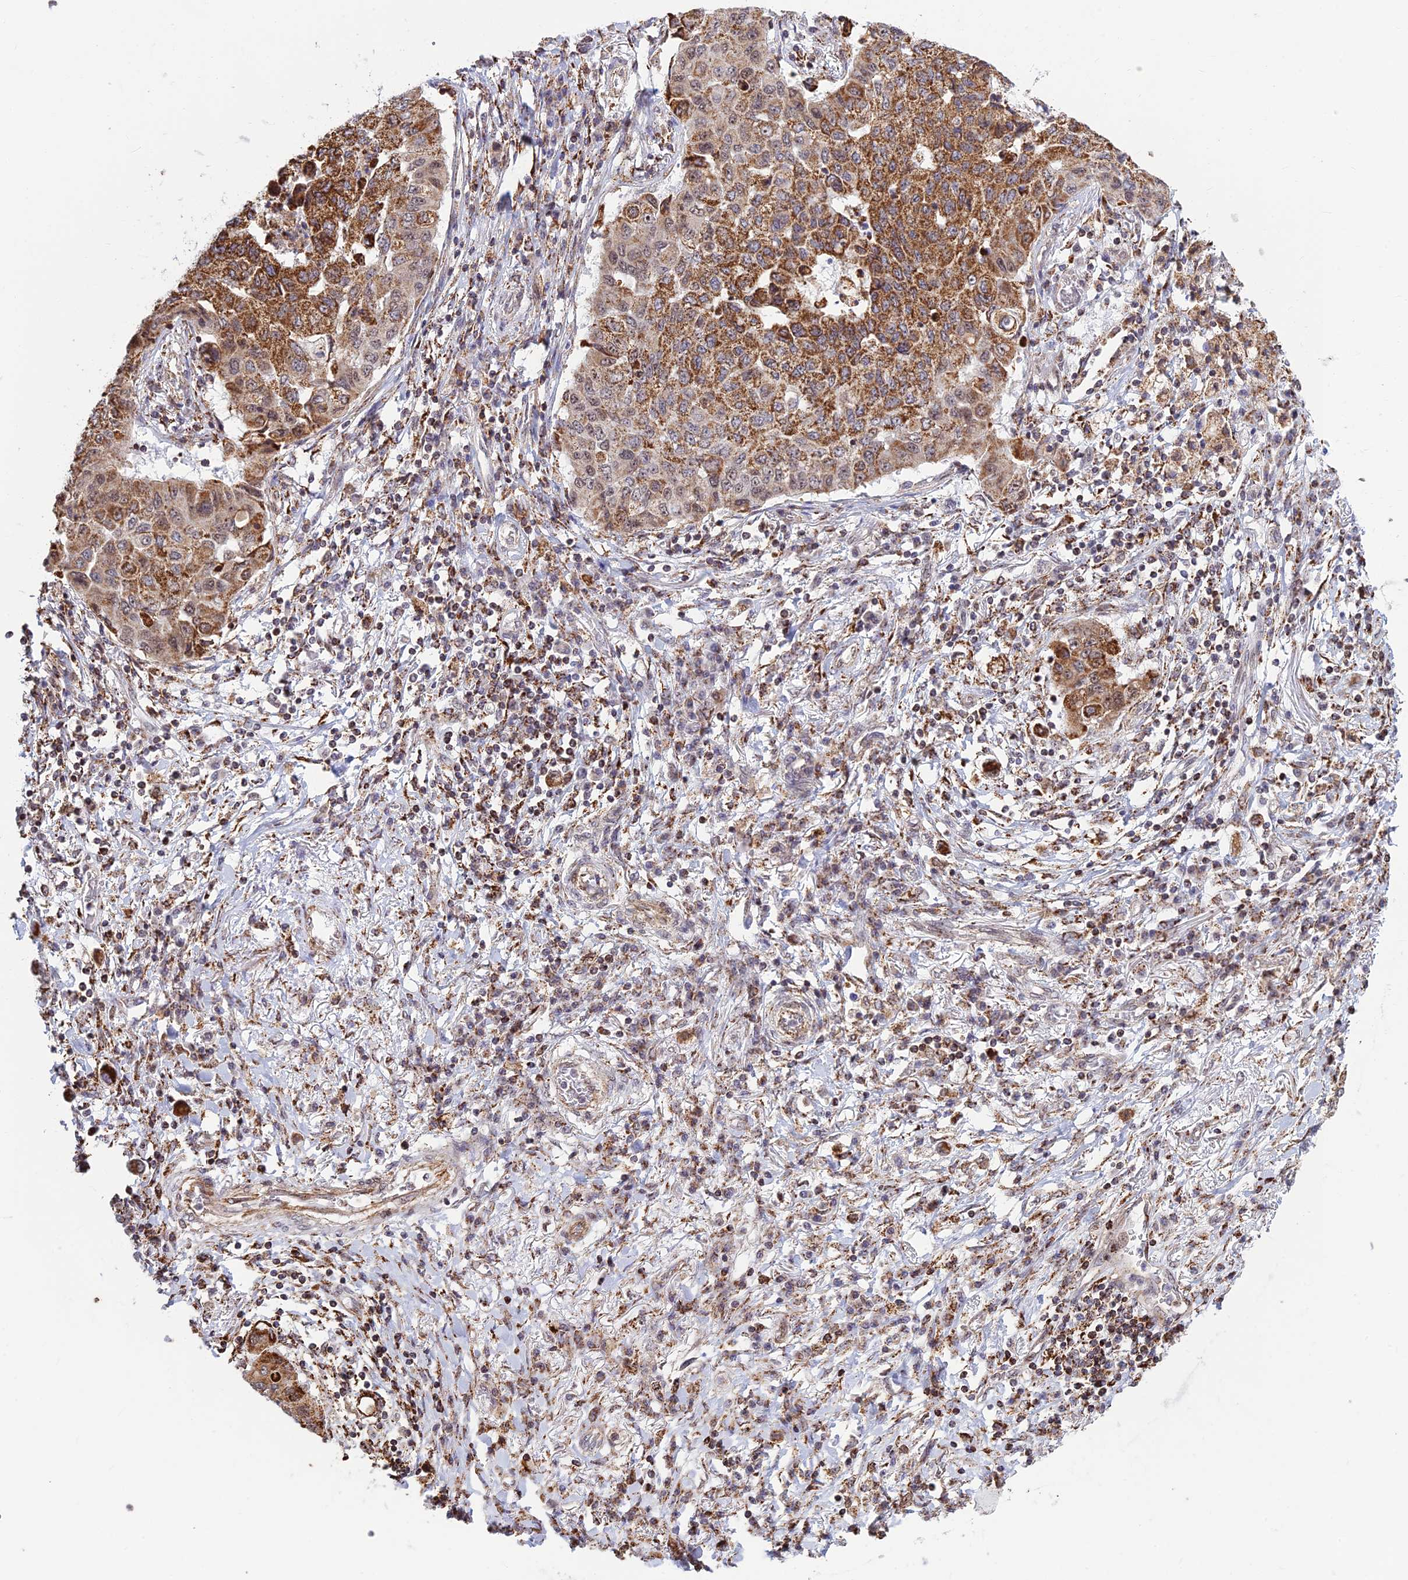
{"staining": {"intensity": "moderate", "quantity": ">75%", "location": "cytoplasmic/membranous"}, "tissue": "lung cancer", "cell_type": "Tumor cells", "image_type": "cancer", "snomed": [{"axis": "morphology", "description": "Squamous cell carcinoma, NOS"}, {"axis": "topography", "description": "Lung"}], "caption": "Protein analysis of squamous cell carcinoma (lung) tissue displays moderate cytoplasmic/membranous staining in about >75% of tumor cells. (brown staining indicates protein expression, while blue staining denotes nuclei).", "gene": "POLR1G", "patient": {"sex": "male", "age": 74}}